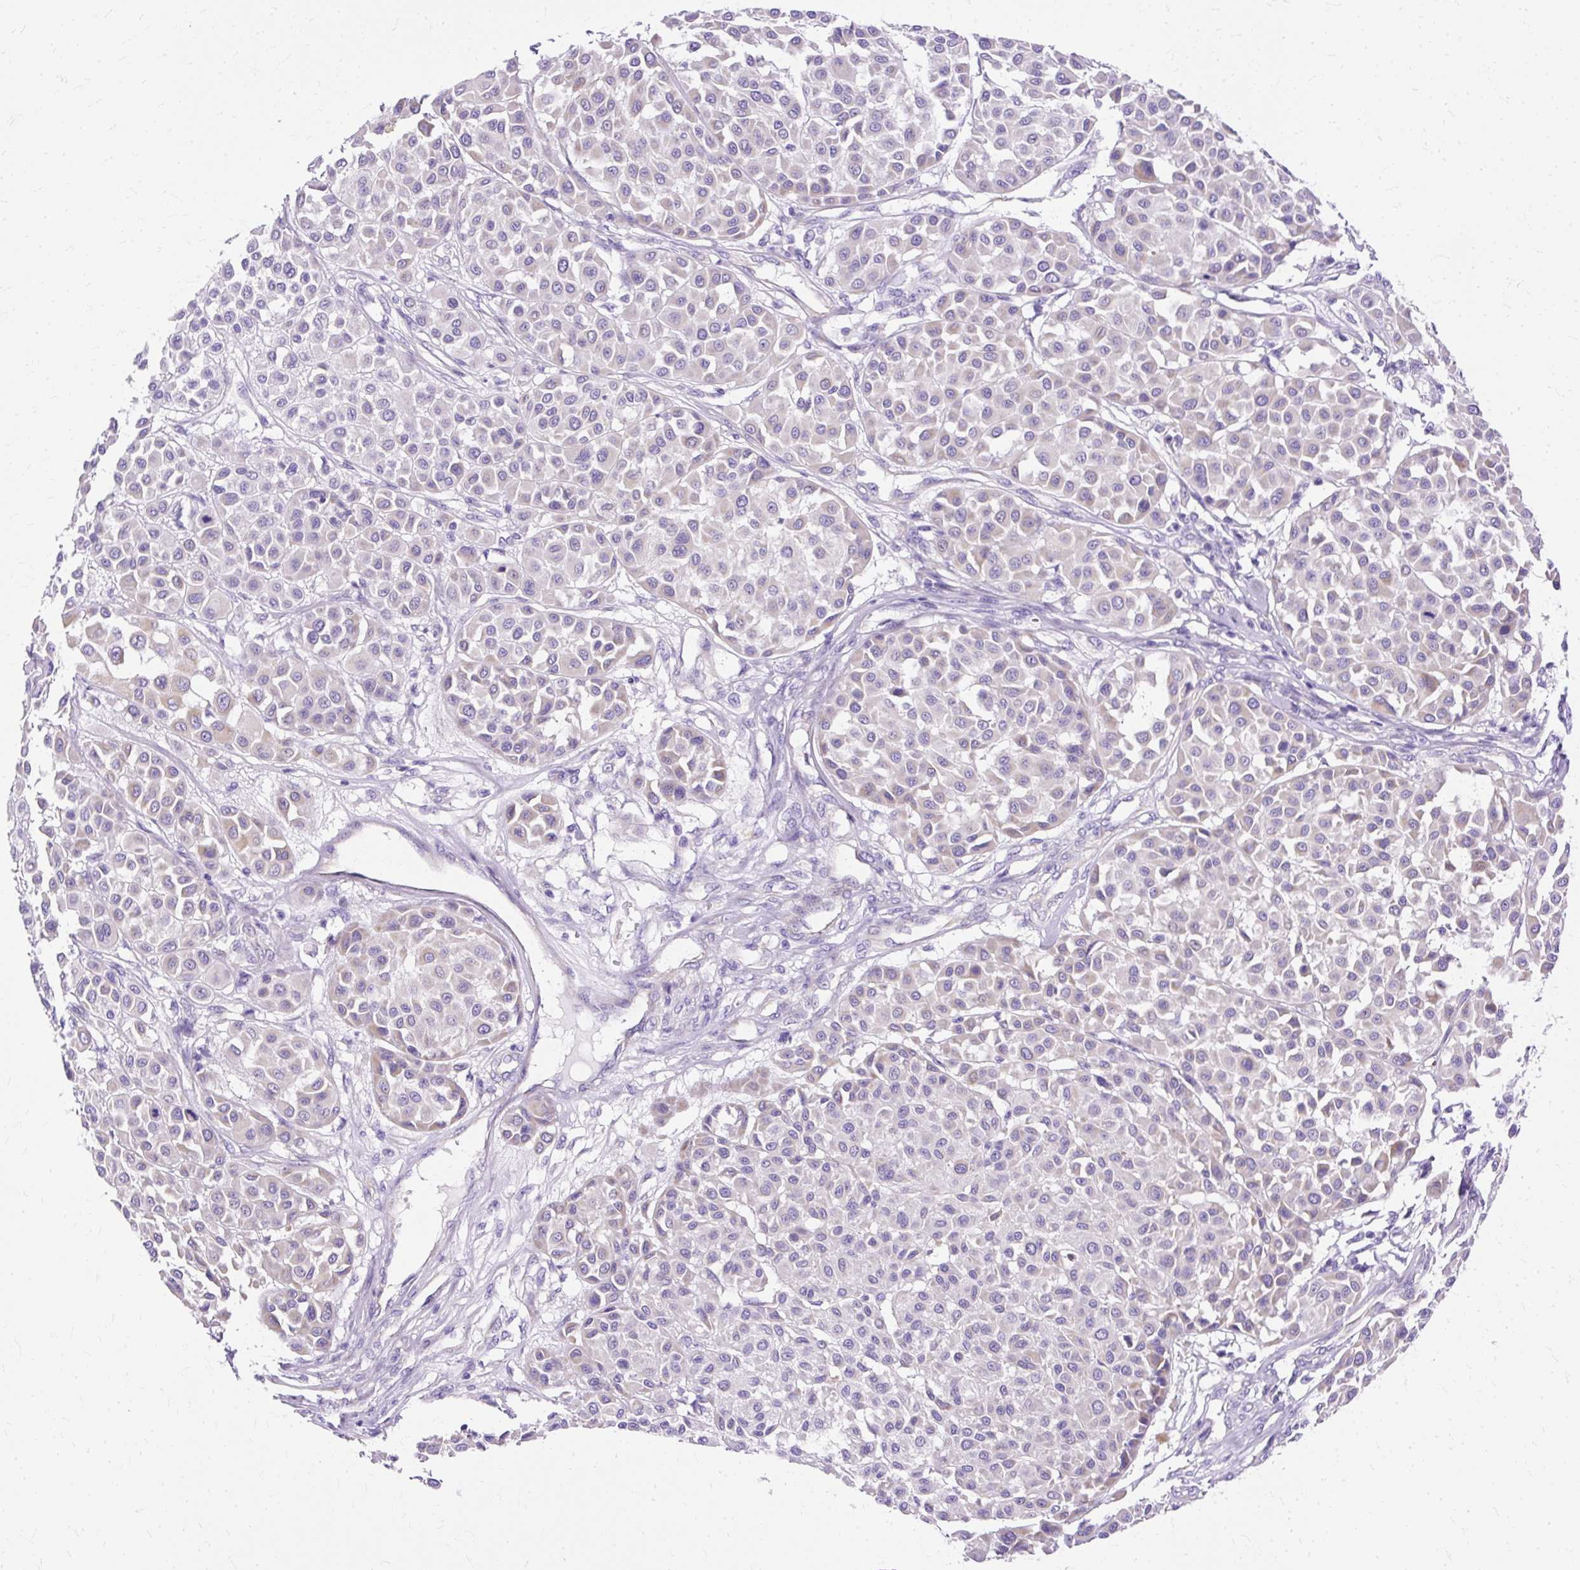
{"staining": {"intensity": "negative", "quantity": "none", "location": "none"}, "tissue": "melanoma", "cell_type": "Tumor cells", "image_type": "cancer", "snomed": [{"axis": "morphology", "description": "Malignant melanoma, Metastatic site"}, {"axis": "topography", "description": "Soft tissue"}], "caption": "This is an immunohistochemistry photomicrograph of human melanoma. There is no expression in tumor cells.", "gene": "MYO6", "patient": {"sex": "male", "age": 41}}